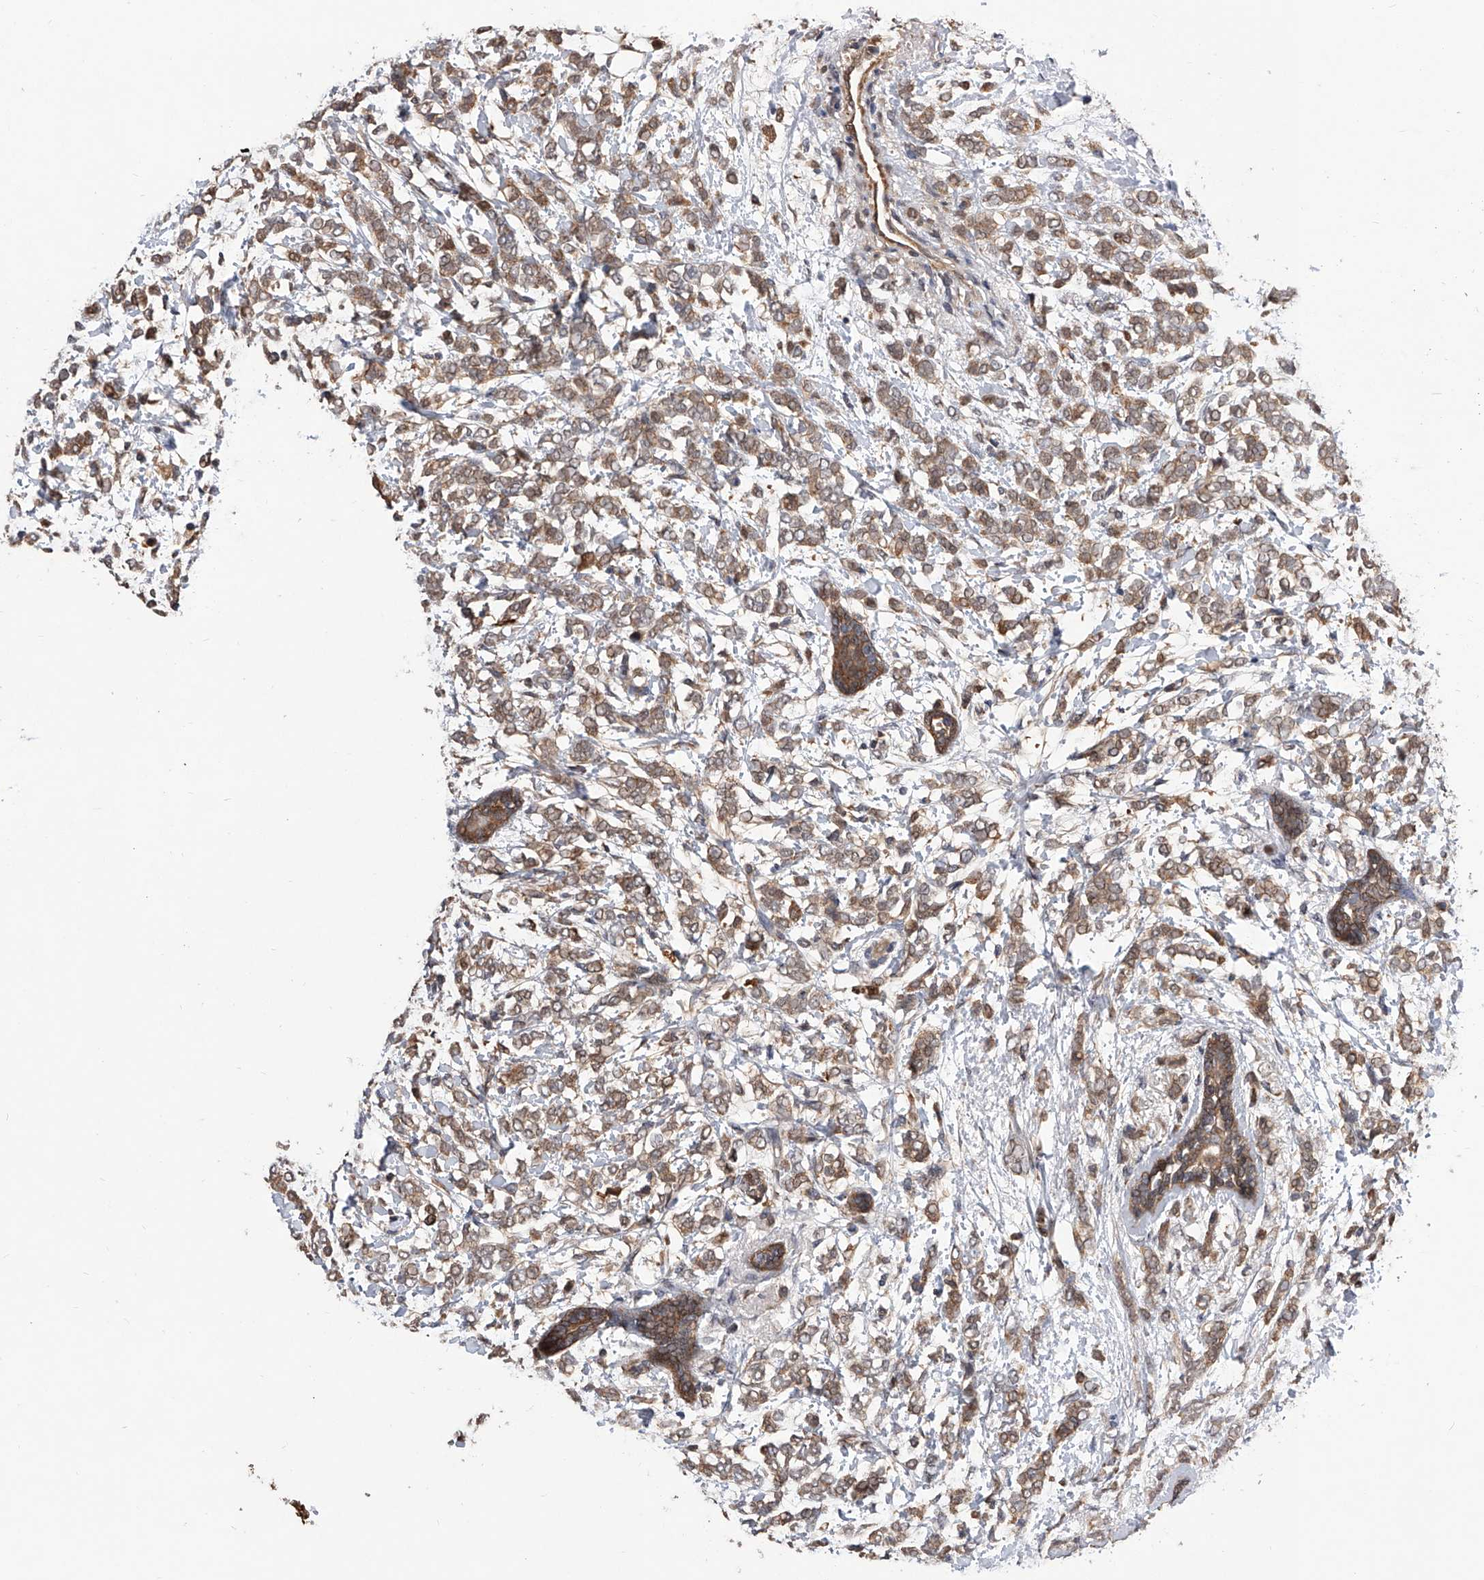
{"staining": {"intensity": "moderate", "quantity": ">75%", "location": "cytoplasmic/membranous"}, "tissue": "breast cancer", "cell_type": "Tumor cells", "image_type": "cancer", "snomed": [{"axis": "morphology", "description": "Normal tissue, NOS"}, {"axis": "morphology", "description": "Lobular carcinoma"}, {"axis": "topography", "description": "Breast"}], "caption": "A brown stain highlights moderate cytoplasmic/membranous expression of a protein in human breast lobular carcinoma tumor cells.", "gene": "GMDS", "patient": {"sex": "female", "age": 47}}